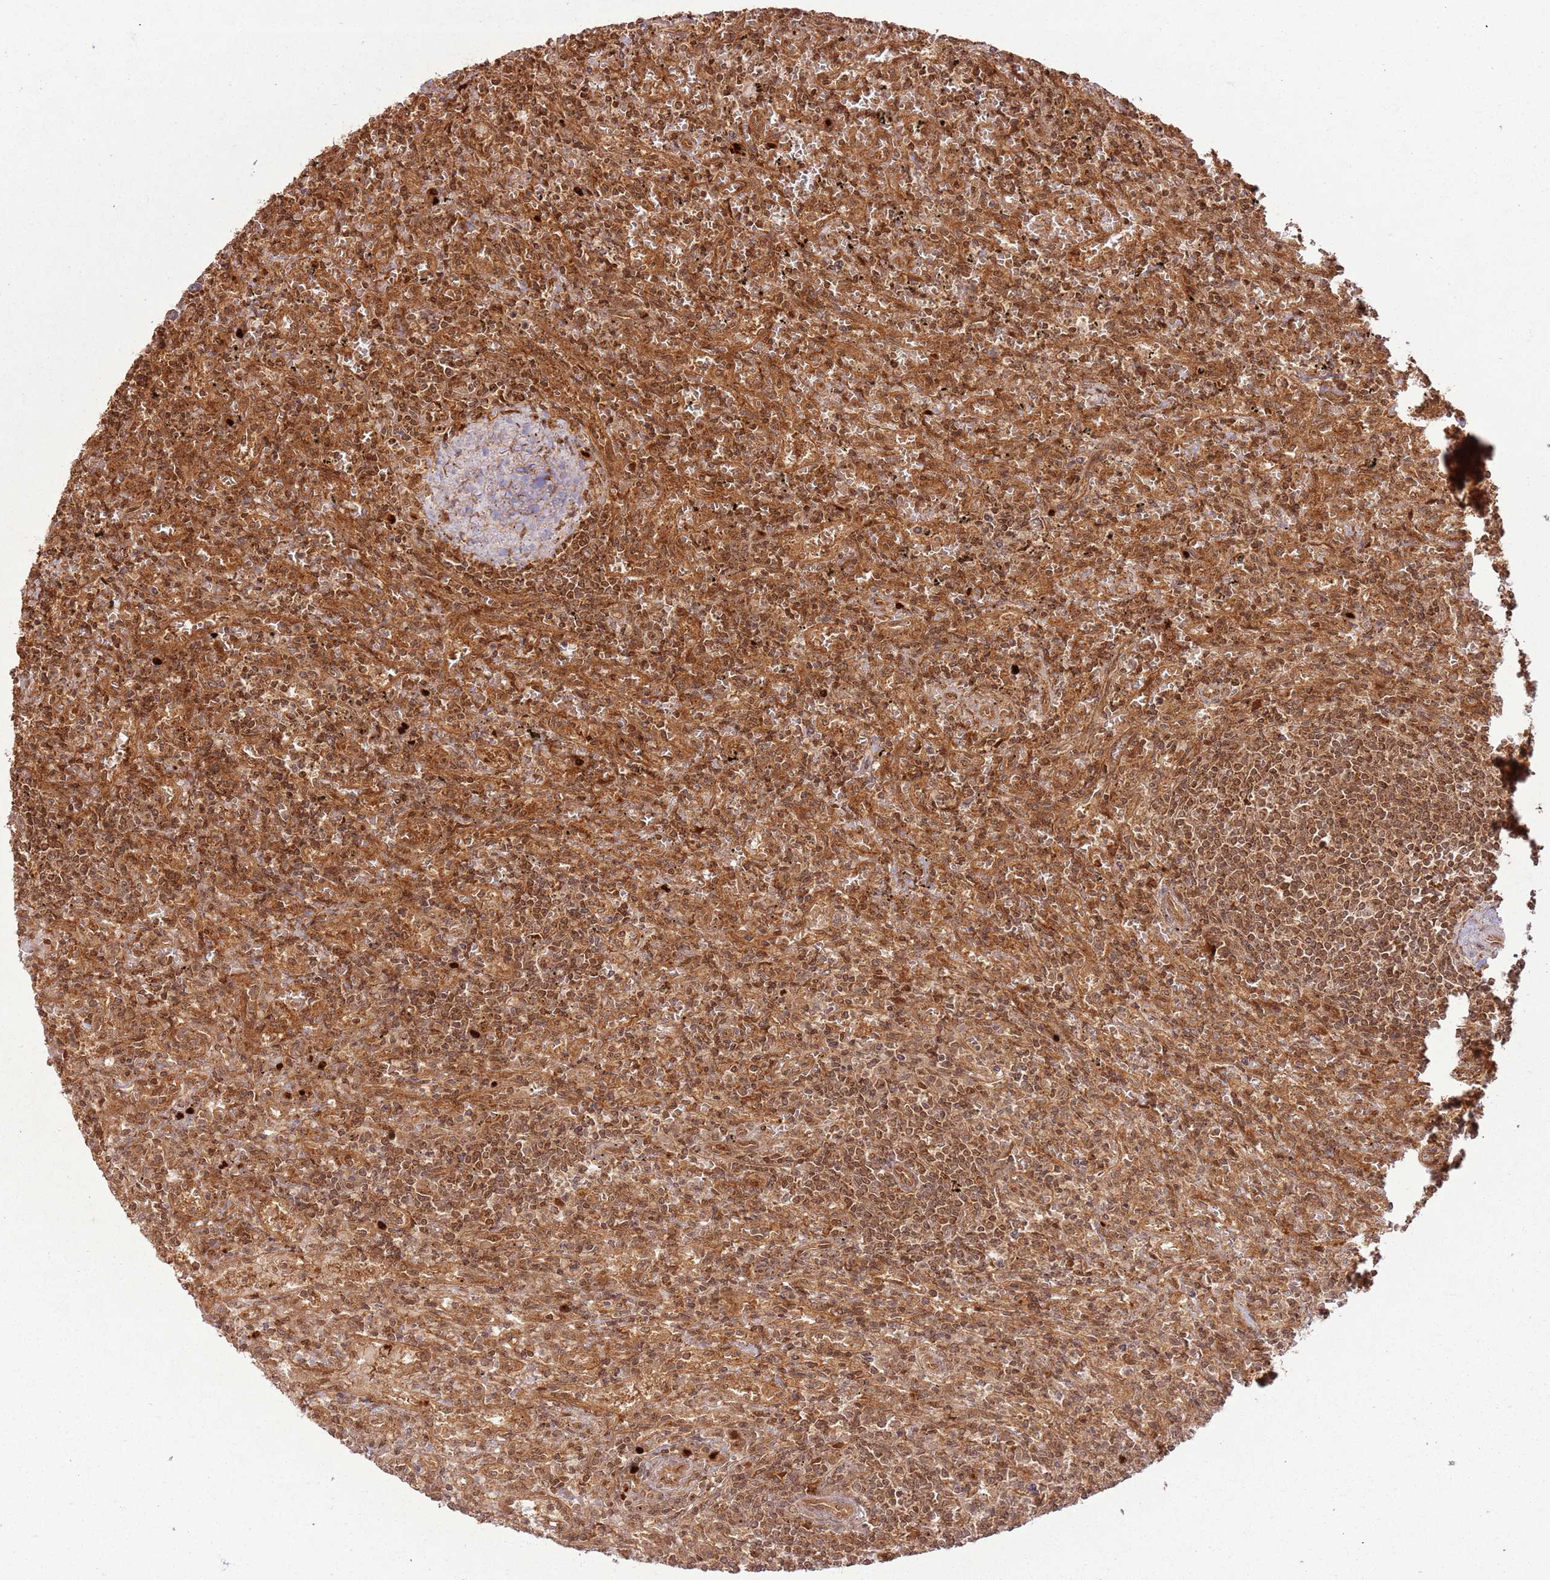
{"staining": {"intensity": "moderate", "quantity": ">75%", "location": "cytoplasmic/membranous,nuclear"}, "tissue": "lymphoma", "cell_type": "Tumor cells", "image_type": "cancer", "snomed": [{"axis": "morphology", "description": "Malignant lymphoma, non-Hodgkin's type, Low grade"}, {"axis": "topography", "description": "Spleen"}], "caption": "Brown immunohistochemical staining in human malignant lymphoma, non-Hodgkin's type (low-grade) displays moderate cytoplasmic/membranous and nuclear positivity in about >75% of tumor cells.", "gene": "TBC1D13", "patient": {"sex": "male", "age": 76}}